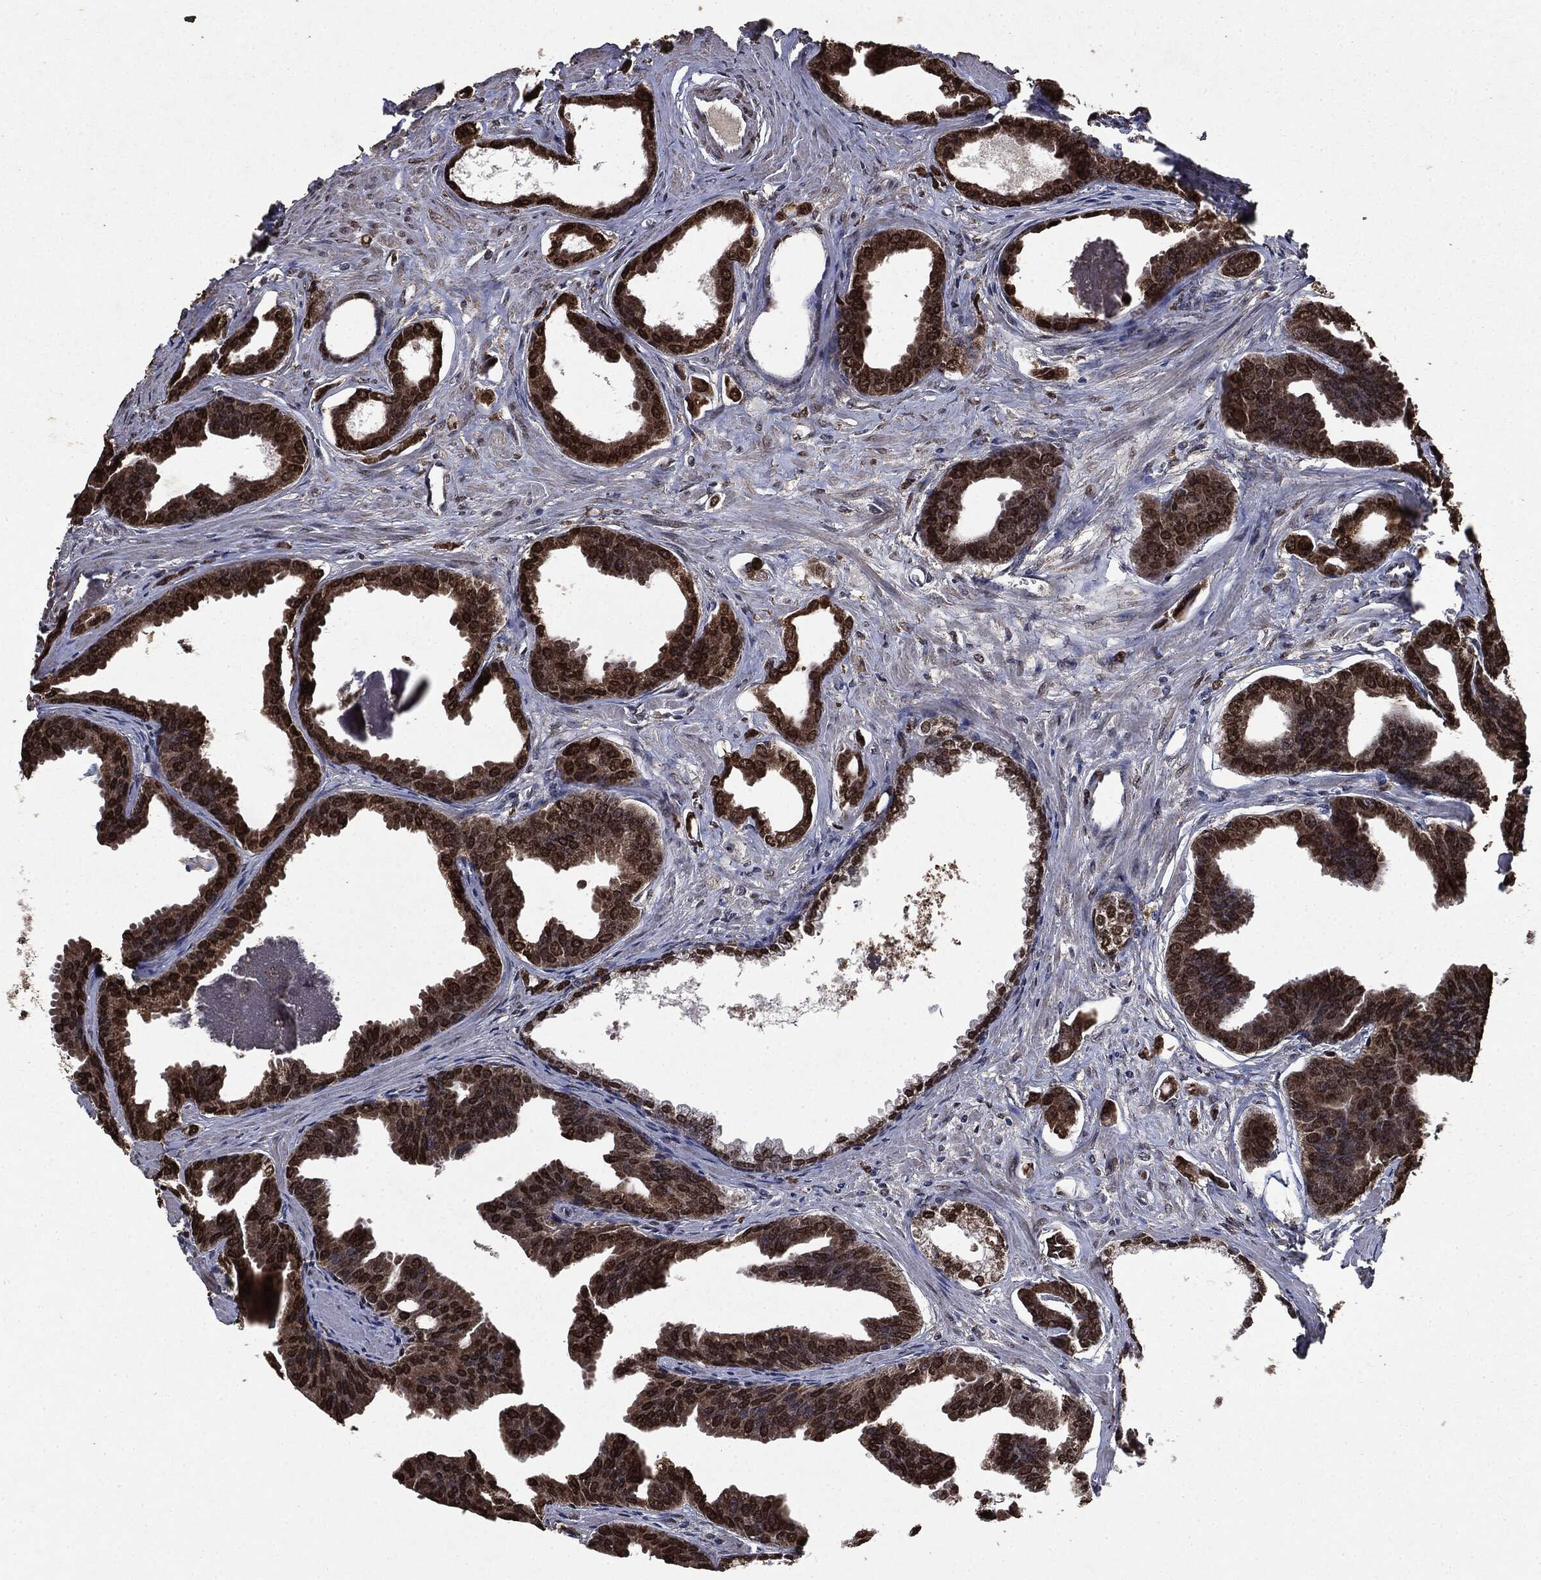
{"staining": {"intensity": "strong", "quantity": ">75%", "location": "cytoplasmic/membranous,nuclear"}, "tissue": "prostate cancer", "cell_type": "Tumor cells", "image_type": "cancer", "snomed": [{"axis": "morphology", "description": "Adenocarcinoma, NOS"}, {"axis": "topography", "description": "Prostate"}], "caption": "Immunohistochemistry (IHC) staining of prostate cancer (adenocarcinoma), which reveals high levels of strong cytoplasmic/membranous and nuclear staining in about >75% of tumor cells indicating strong cytoplasmic/membranous and nuclear protein expression. The staining was performed using DAB (3,3'-diaminobenzidine) (brown) for protein detection and nuclei were counterstained in hematoxylin (blue).", "gene": "PPP6R2", "patient": {"sex": "male", "age": 66}}